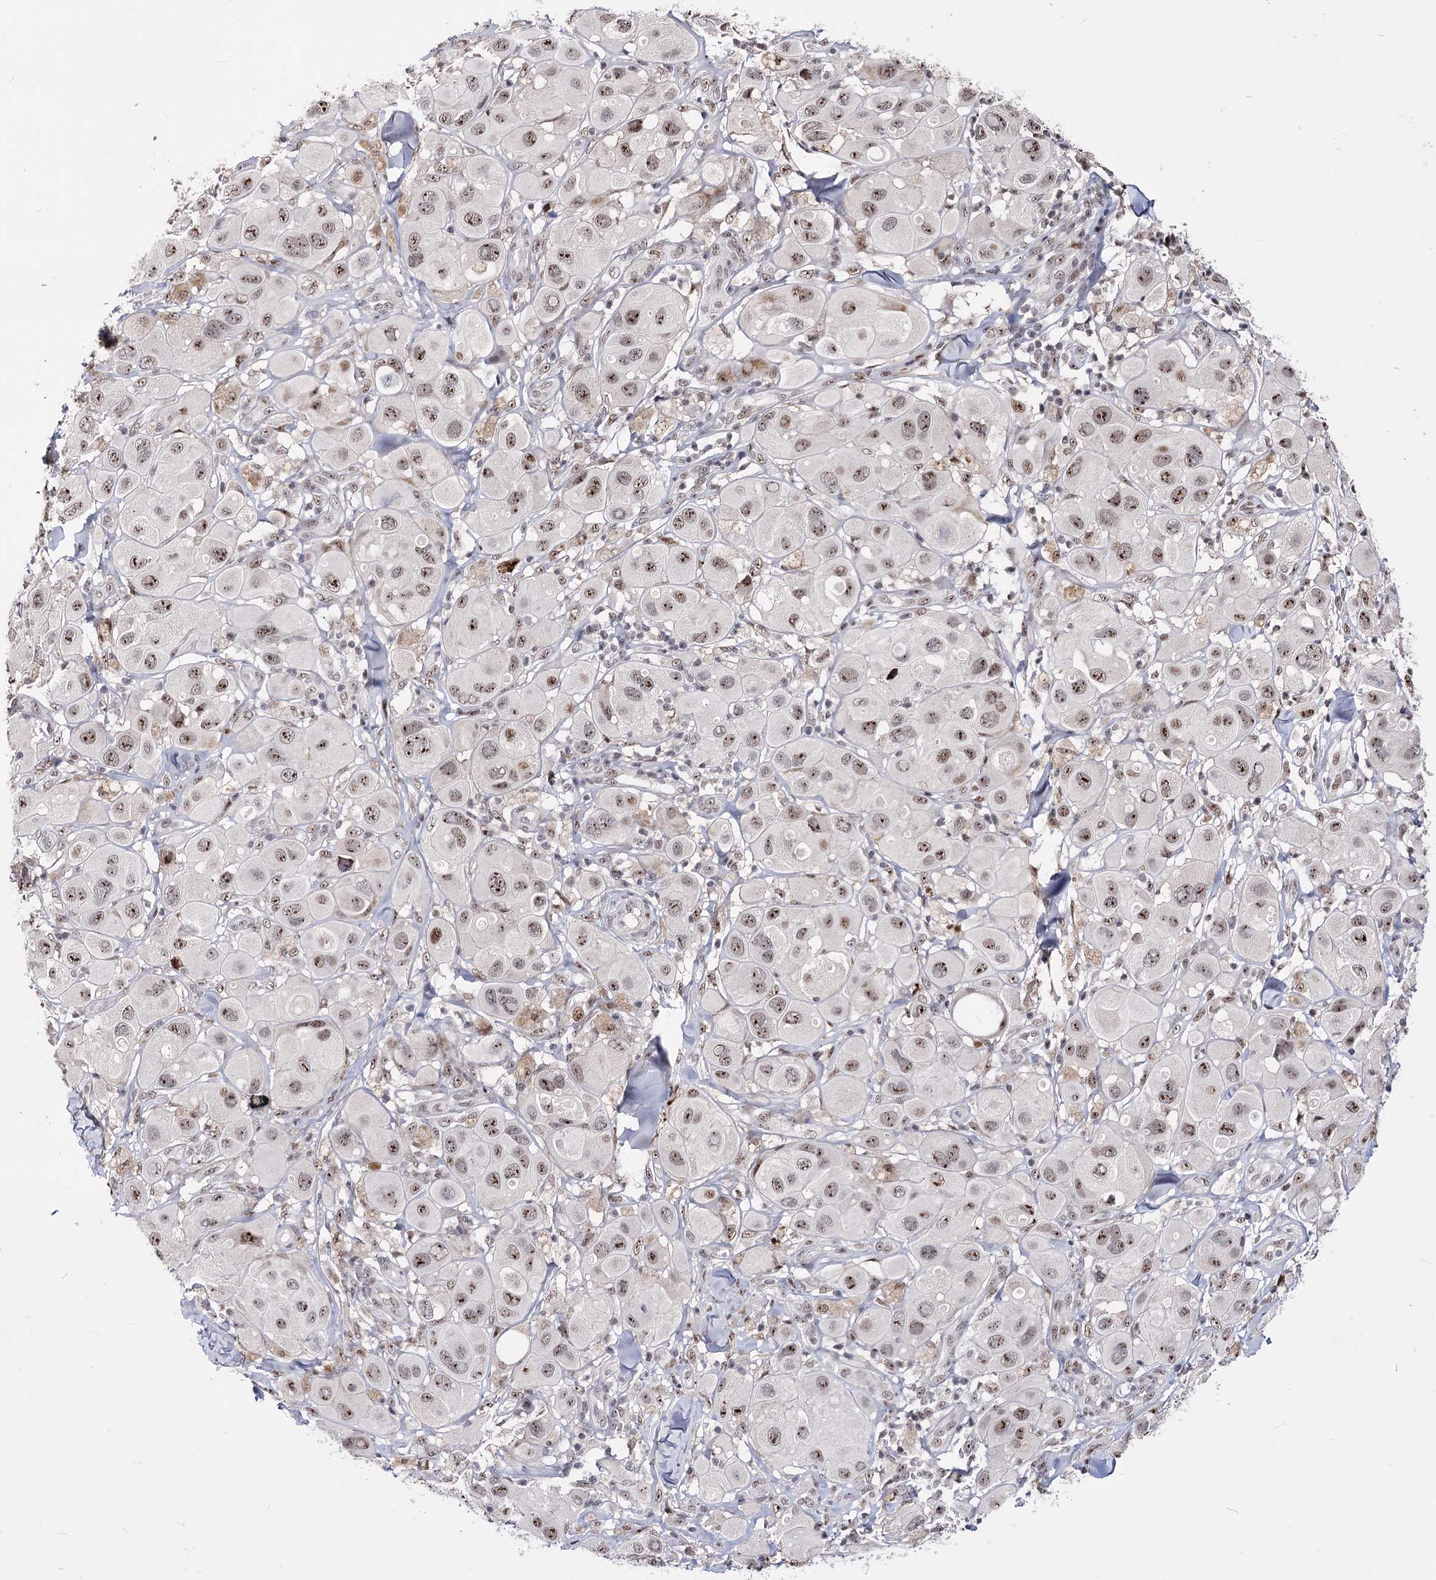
{"staining": {"intensity": "moderate", "quantity": ">75%", "location": "nuclear"}, "tissue": "melanoma", "cell_type": "Tumor cells", "image_type": "cancer", "snomed": [{"axis": "morphology", "description": "Malignant melanoma, Metastatic site"}, {"axis": "topography", "description": "Skin"}], "caption": "Melanoma tissue reveals moderate nuclear staining in approximately >75% of tumor cells, visualized by immunohistochemistry.", "gene": "STOX1", "patient": {"sex": "male", "age": 41}}